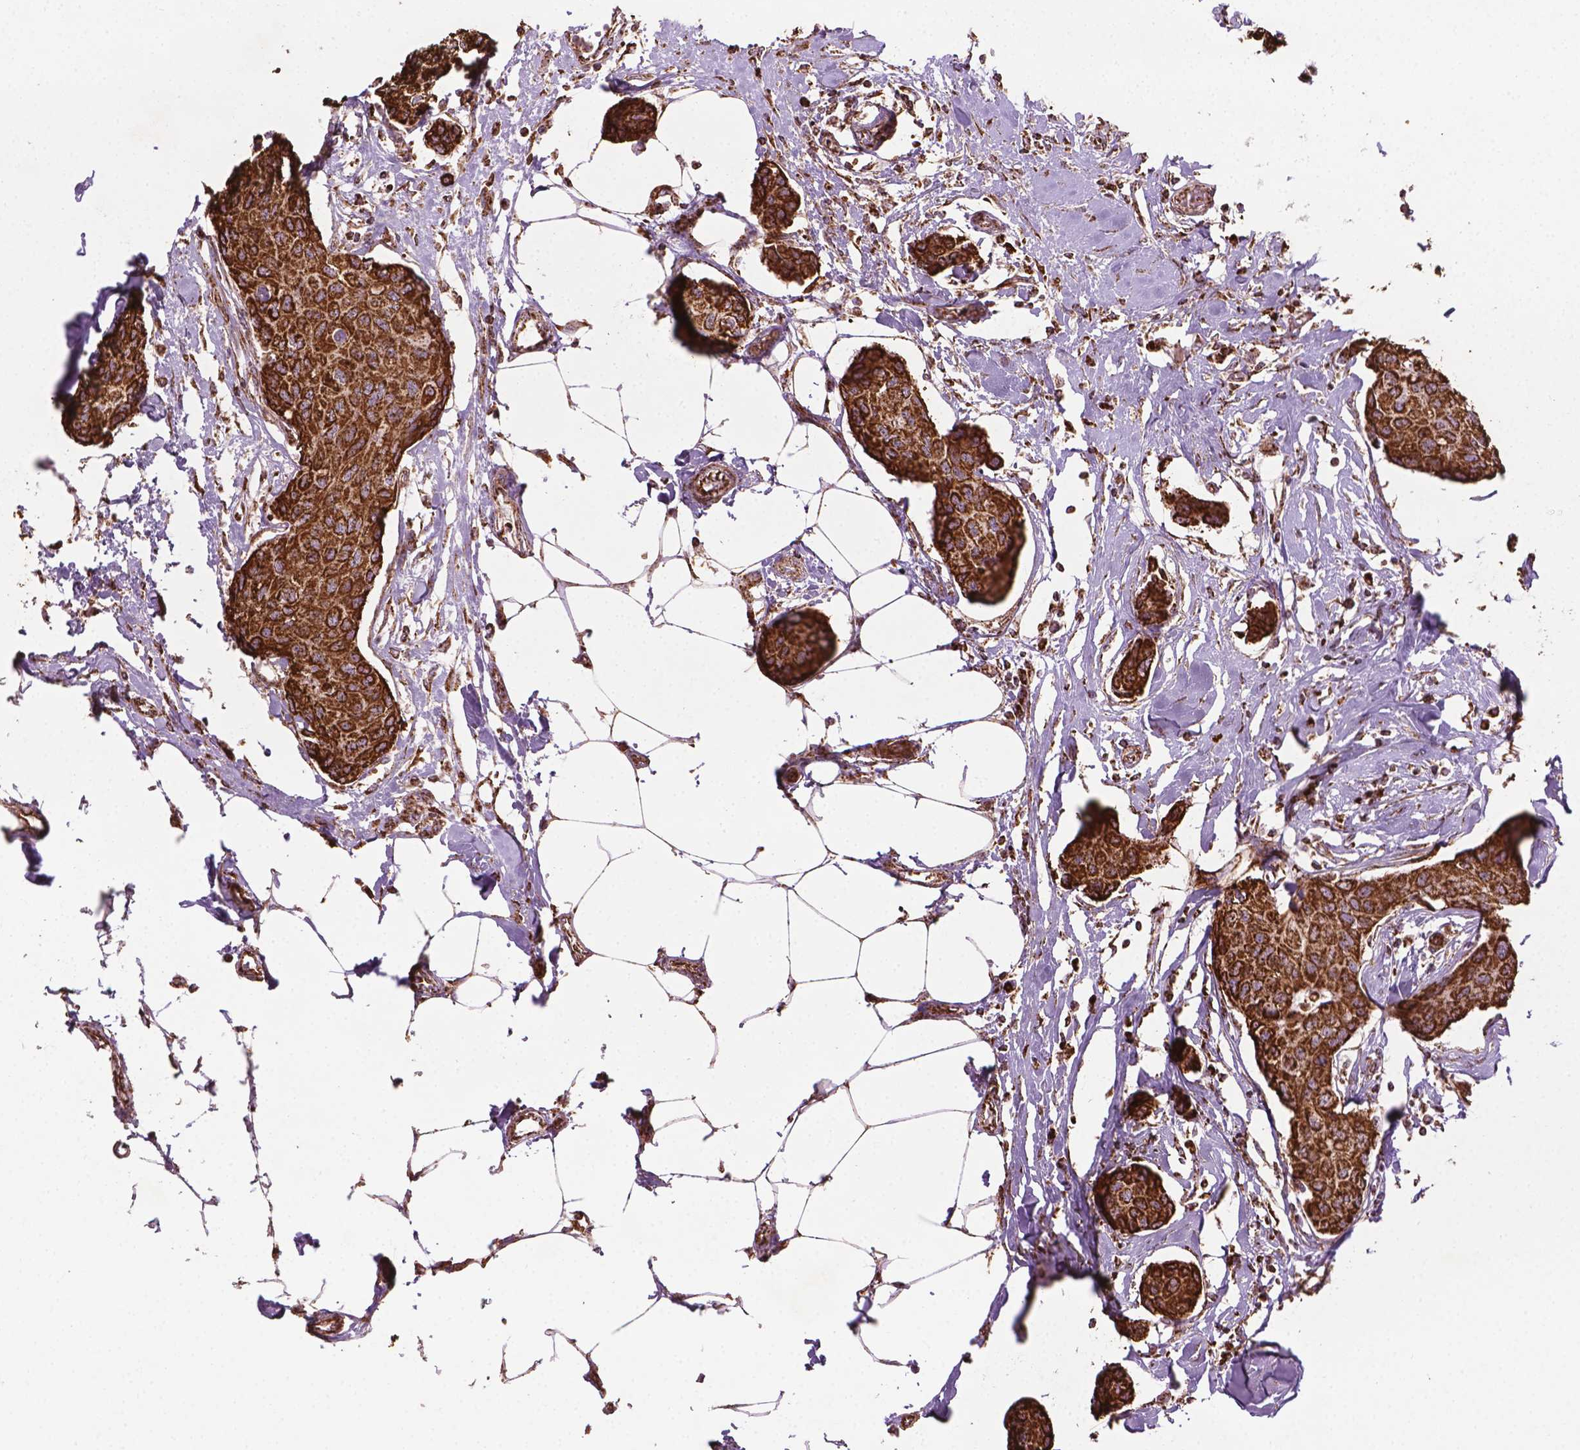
{"staining": {"intensity": "strong", "quantity": ">75%", "location": "cytoplasmic/membranous"}, "tissue": "breast cancer", "cell_type": "Tumor cells", "image_type": "cancer", "snomed": [{"axis": "morphology", "description": "Duct carcinoma"}, {"axis": "topography", "description": "Breast"}], "caption": "Tumor cells display high levels of strong cytoplasmic/membranous positivity in approximately >75% of cells in human infiltrating ductal carcinoma (breast). (DAB IHC with brightfield microscopy, high magnification).", "gene": "HS3ST3A1", "patient": {"sex": "female", "age": 80}}